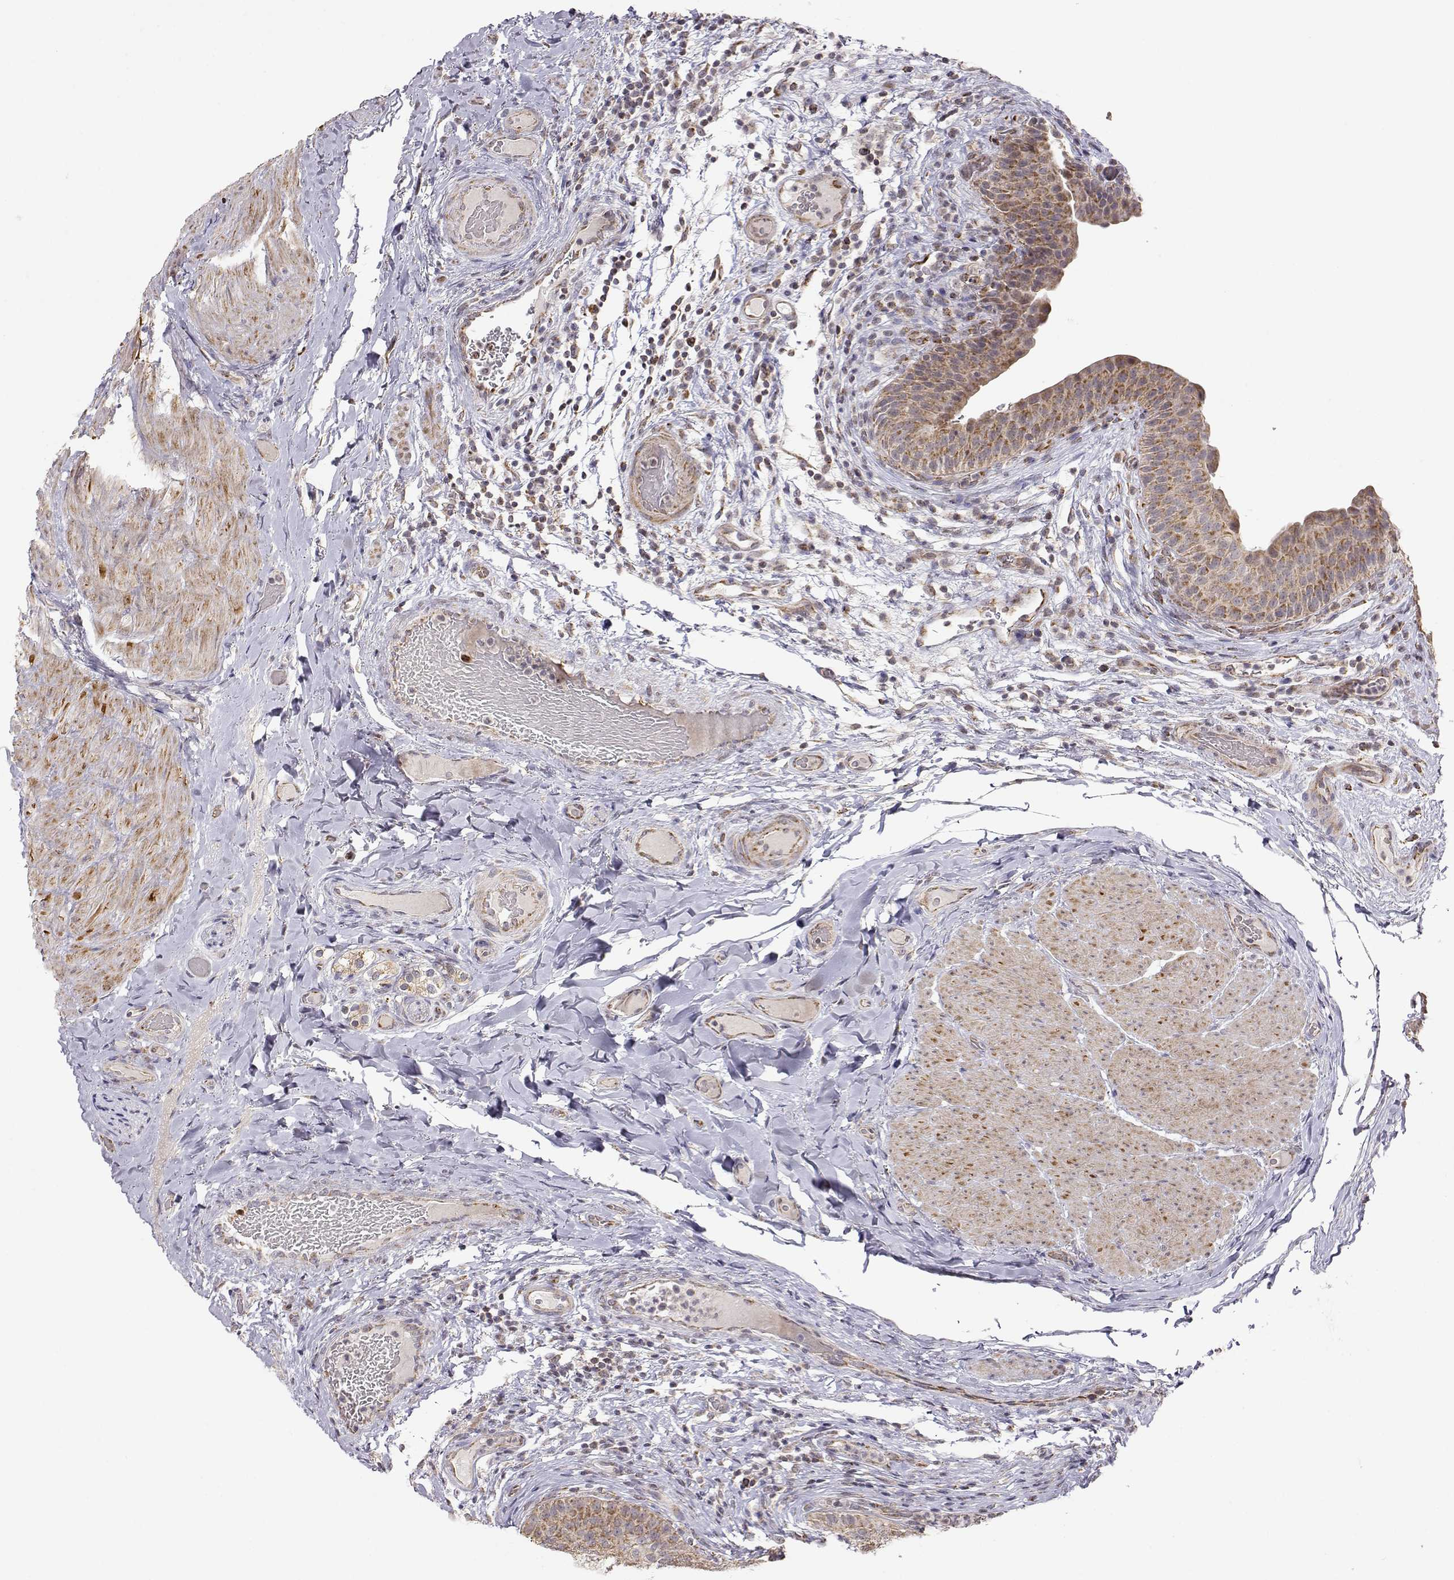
{"staining": {"intensity": "moderate", "quantity": ">75%", "location": "cytoplasmic/membranous"}, "tissue": "urinary bladder", "cell_type": "Urothelial cells", "image_type": "normal", "snomed": [{"axis": "morphology", "description": "Normal tissue, NOS"}, {"axis": "topography", "description": "Urinary bladder"}], "caption": "Urothelial cells show medium levels of moderate cytoplasmic/membranous staining in approximately >75% of cells in benign urinary bladder. (IHC, brightfield microscopy, high magnification).", "gene": "EXOG", "patient": {"sex": "male", "age": 66}}